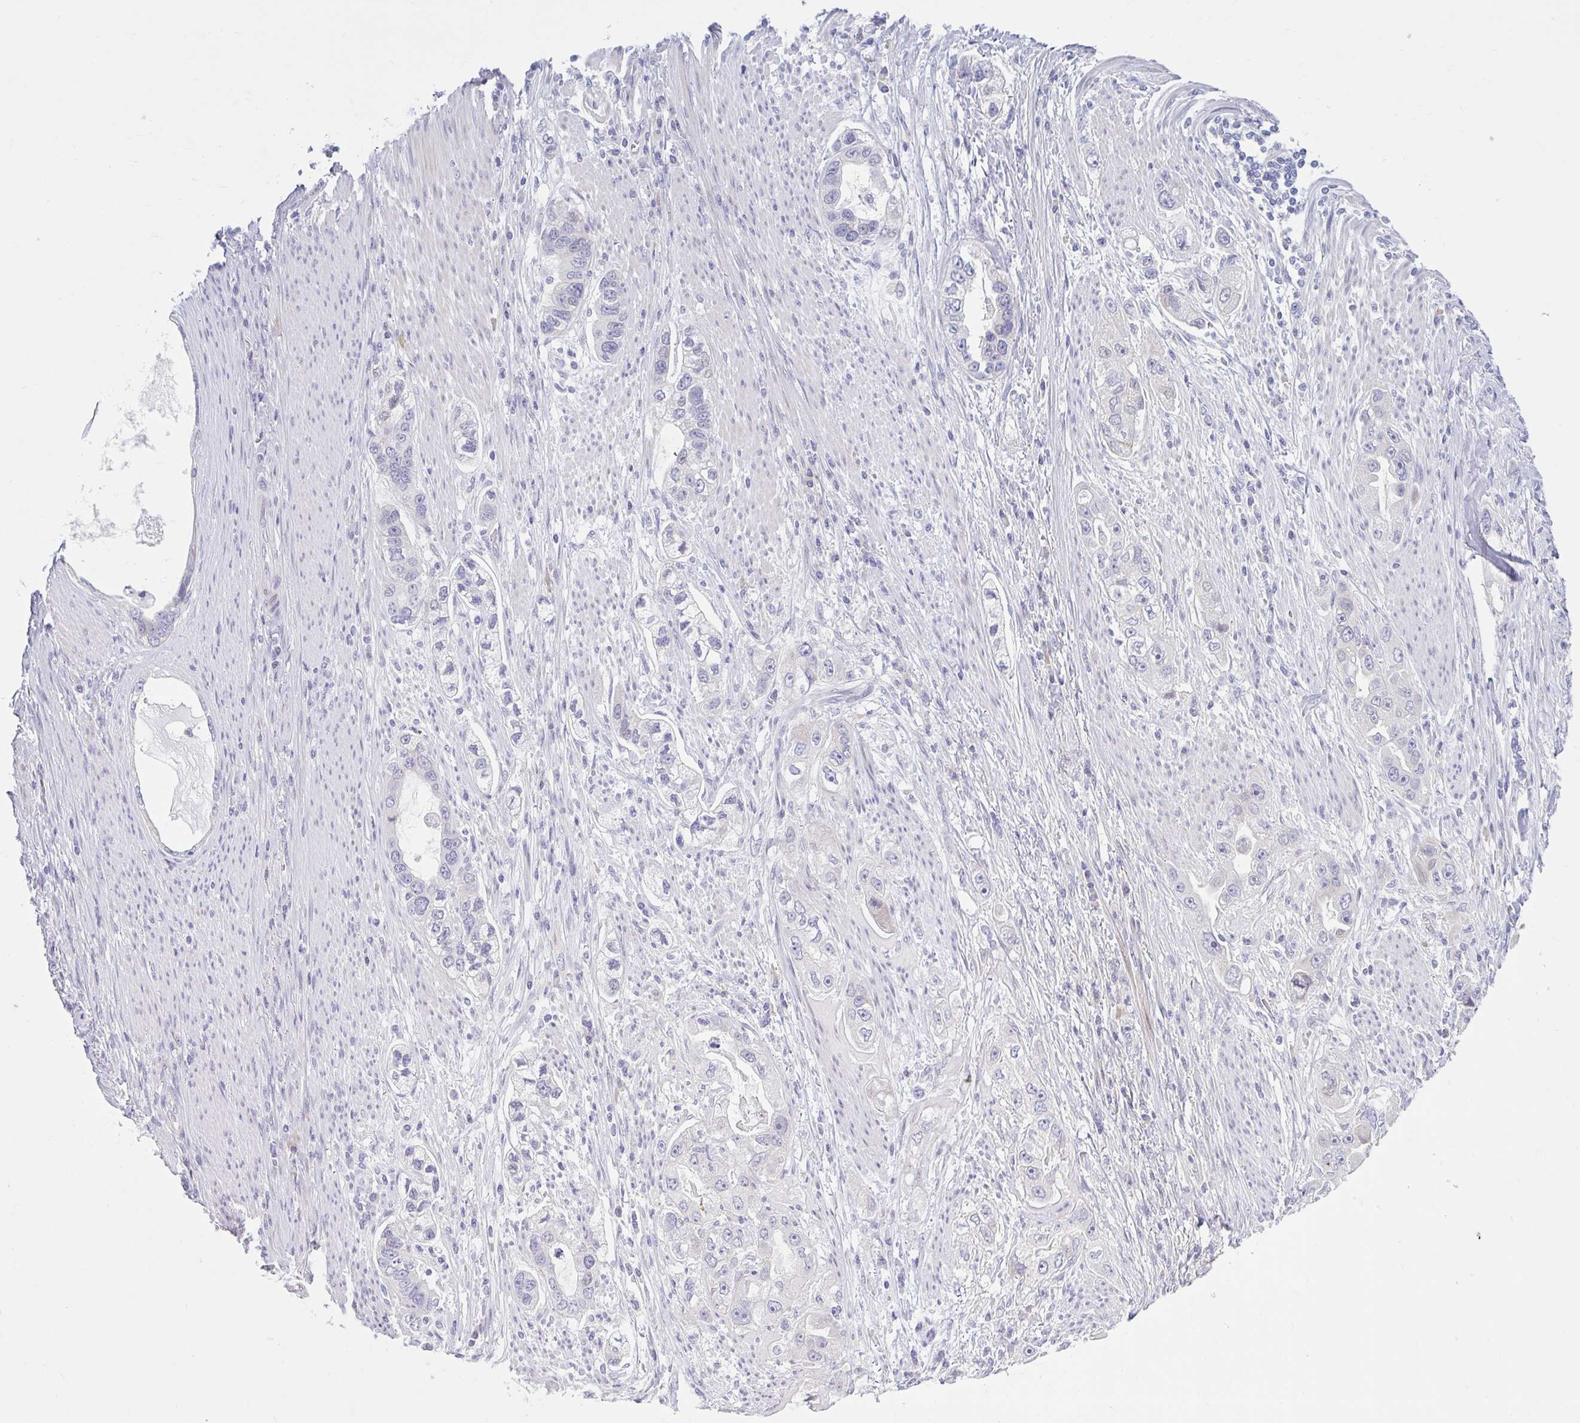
{"staining": {"intensity": "negative", "quantity": "none", "location": "none"}, "tissue": "stomach cancer", "cell_type": "Tumor cells", "image_type": "cancer", "snomed": [{"axis": "morphology", "description": "Adenocarcinoma, NOS"}, {"axis": "topography", "description": "Stomach, lower"}], "caption": "This micrograph is of stomach adenocarcinoma stained with IHC to label a protein in brown with the nuclei are counter-stained blue. There is no positivity in tumor cells.", "gene": "FAM153A", "patient": {"sex": "female", "age": 93}}